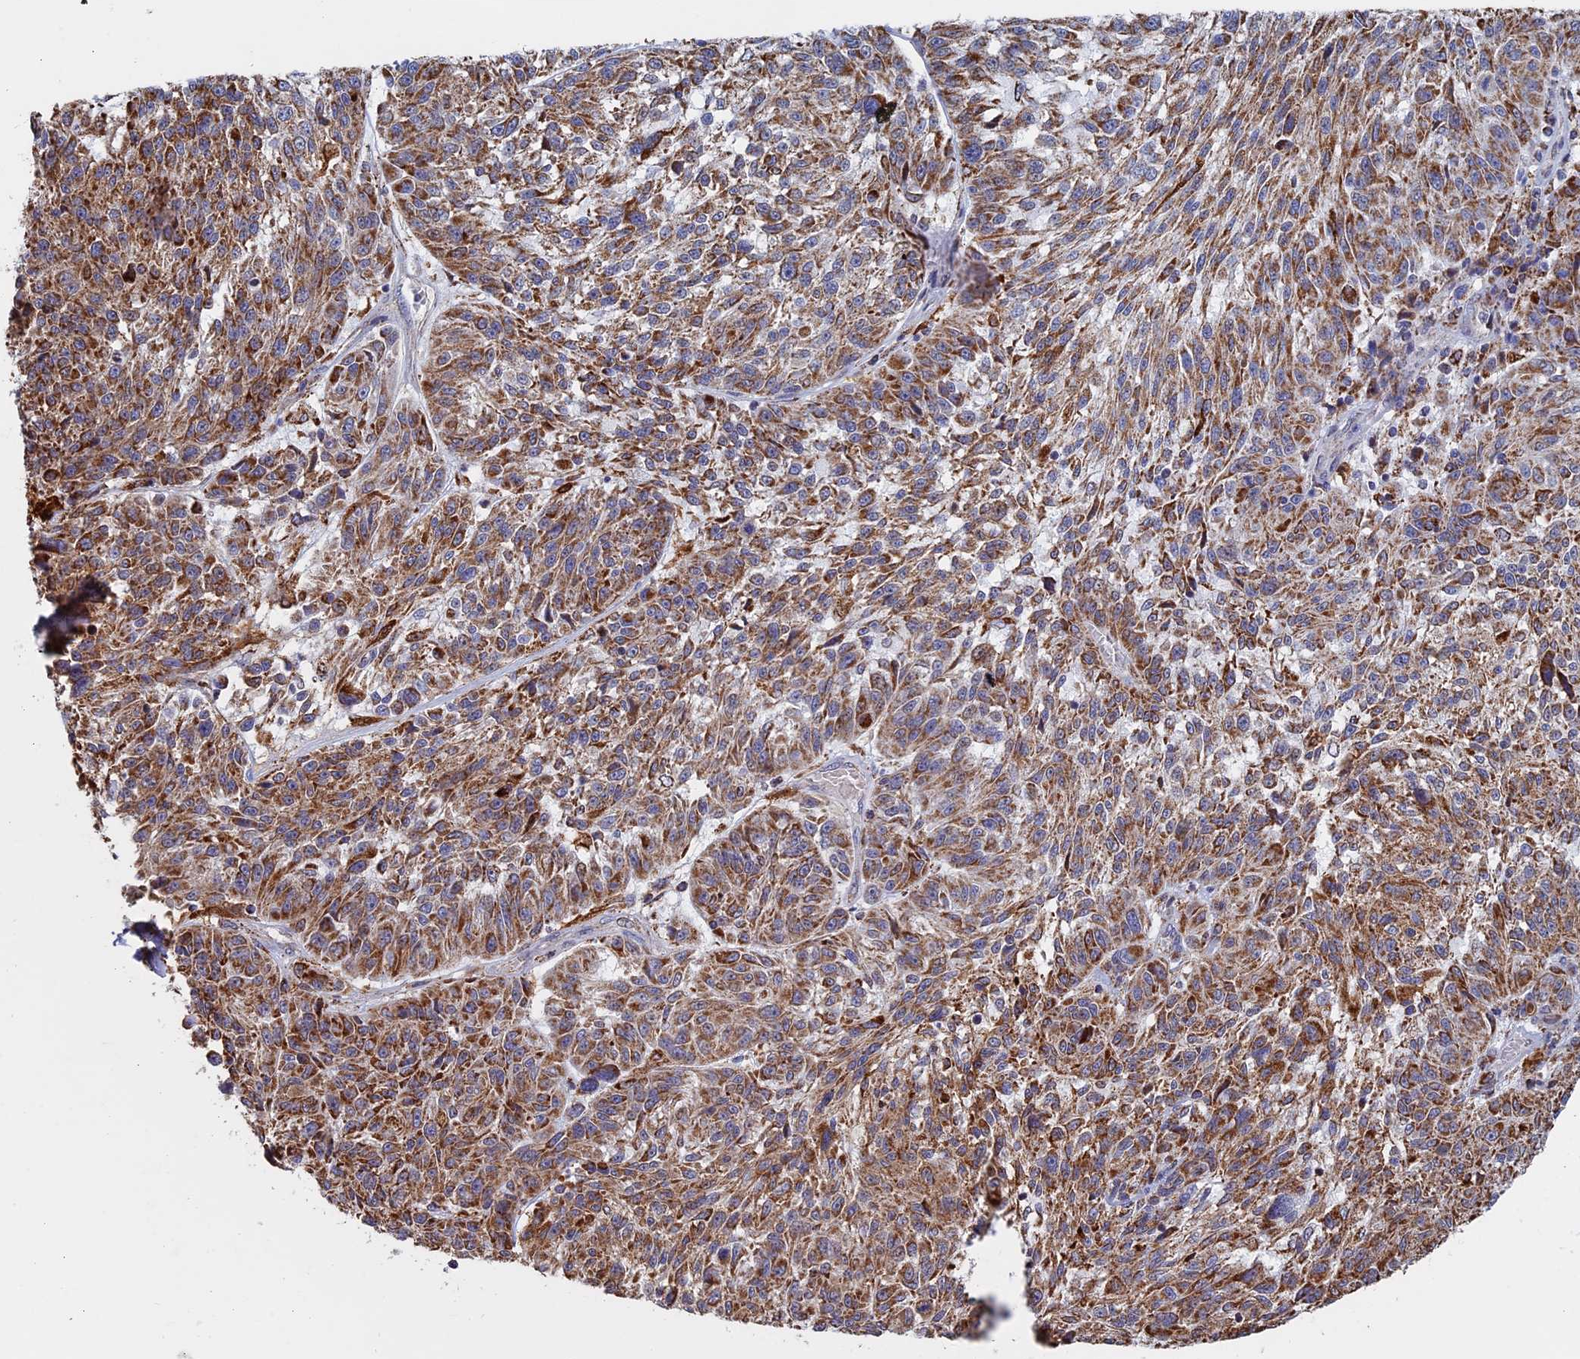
{"staining": {"intensity": "moderate", "quantity": ">75%", "location": "cytoplasmic/membranous"}, "tissue": "melanoma", "cell_type": "Tumor cells", "image_type": "cancer", "snomed": [{"axis": "morphology", "description": "Malignant melanoma, NOS"}, {"axis": "topography", "description": "Skin"}], "caption": "Malignant melanoma stained with a protein marker displays moderate staining in tumor cells.", "gene": "SEC24D", "patient": {"sex": "male", "age": 53}}